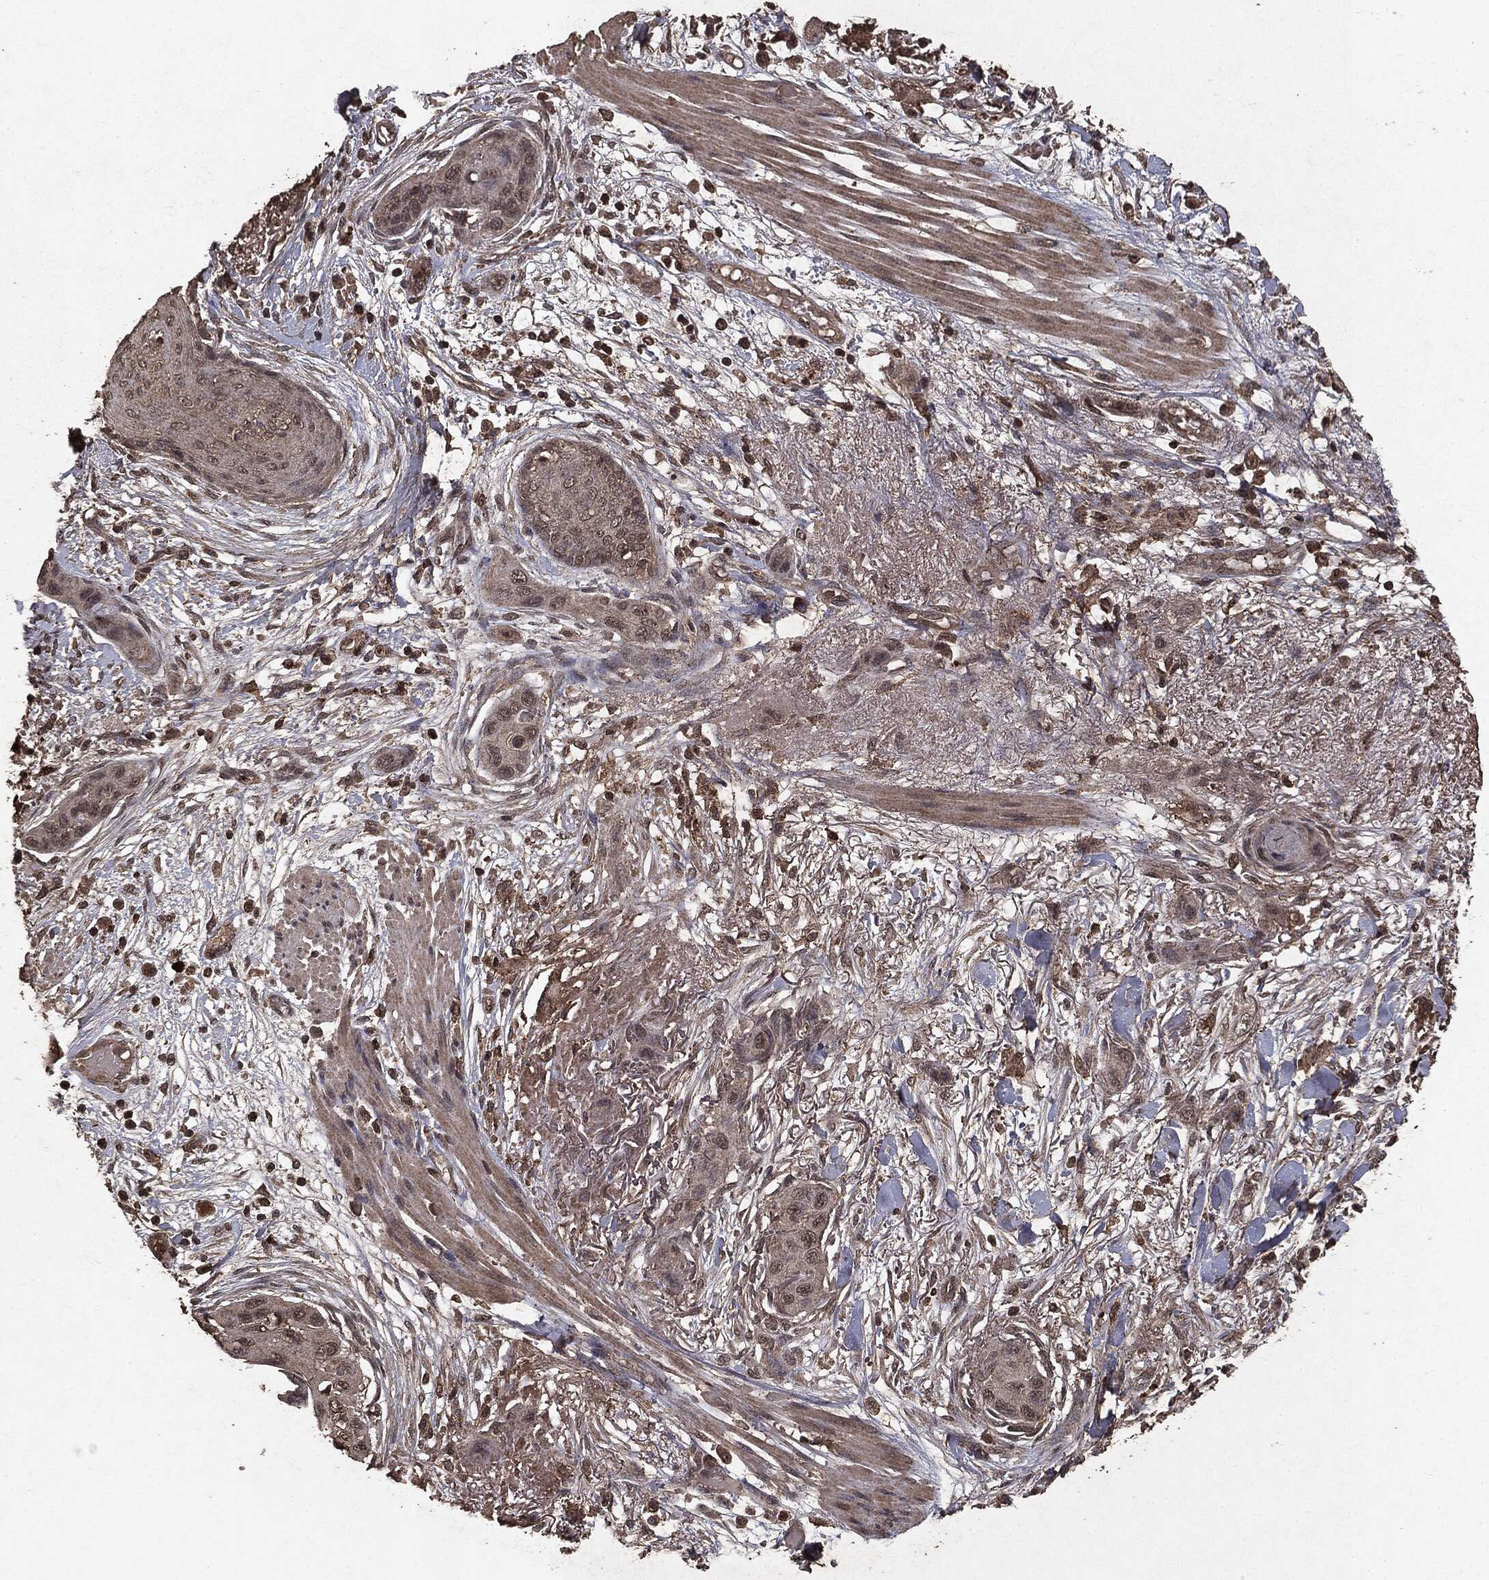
{"staining": {"intensity": "negative", "quantity": "none", "location": "none"}, "tissue": "skin cancer", "cell_type": "Tumor cells", "image_type": "cancer", "snomed": [{"axis": "morphology", "description": "Squamous cell carcinoma, NOS"}, {"axis": "topography", "description": "Skin"}], "caption": "Skin cancer was stained to show a protein in brown. There is no significant expression in tumor cells.", "gene": "NME1", "patient": {"sex": "male", "age": 79}}